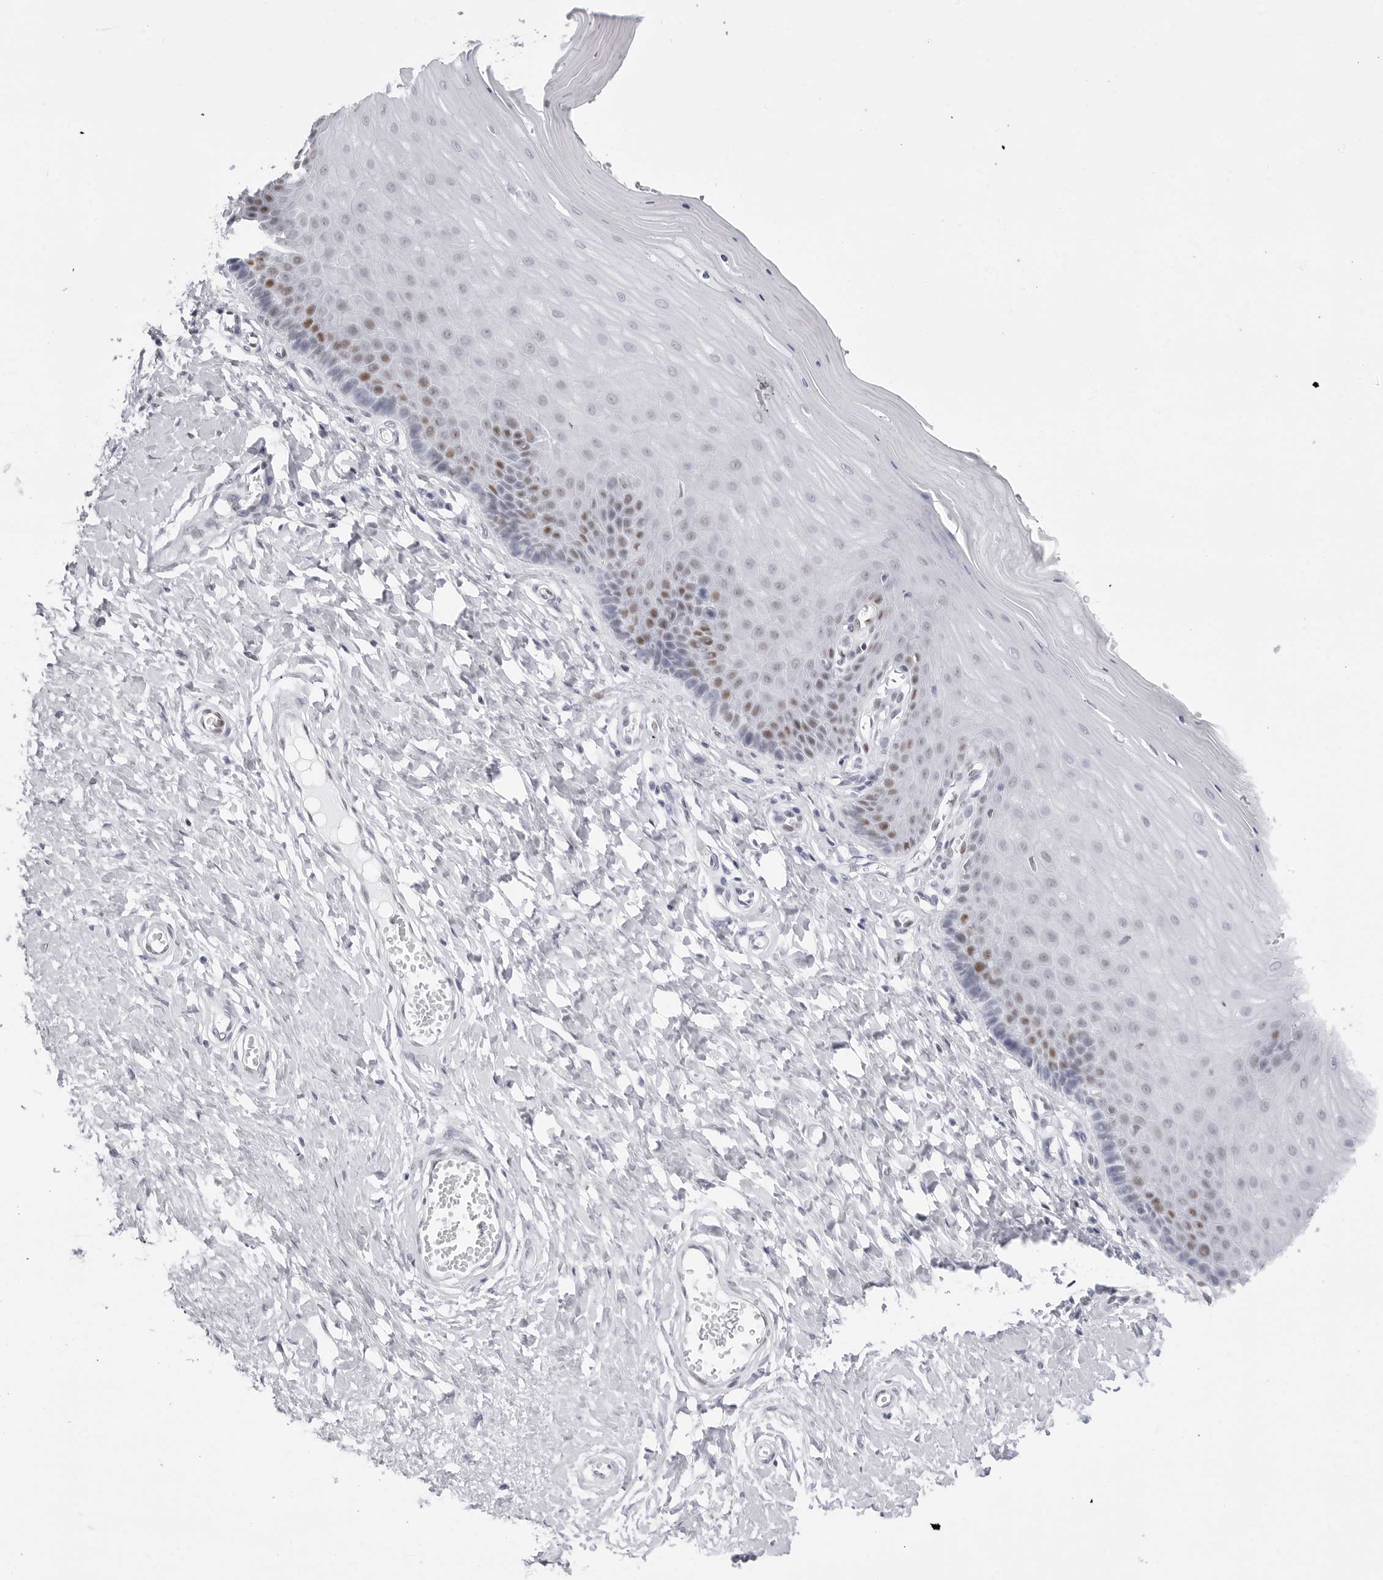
{"staining": {"intensity": "negative", "quantity": "none", "location": "none"}, "tissue": "cervix", "cell_type": "Glandular cells", "image_type": "normal", "snomed": [{"axis": "morphology", "description": "Normal tissue, NOS"}, {"axis": "topography", "description": "Cervix"}], "caption": "Immunohistochemistry image of normal cervix: human cervix stained with DAB displays no significant protein expression in glandular cells.", "gene": "NASP", "patient": {"sex": "female", "age": 55}}